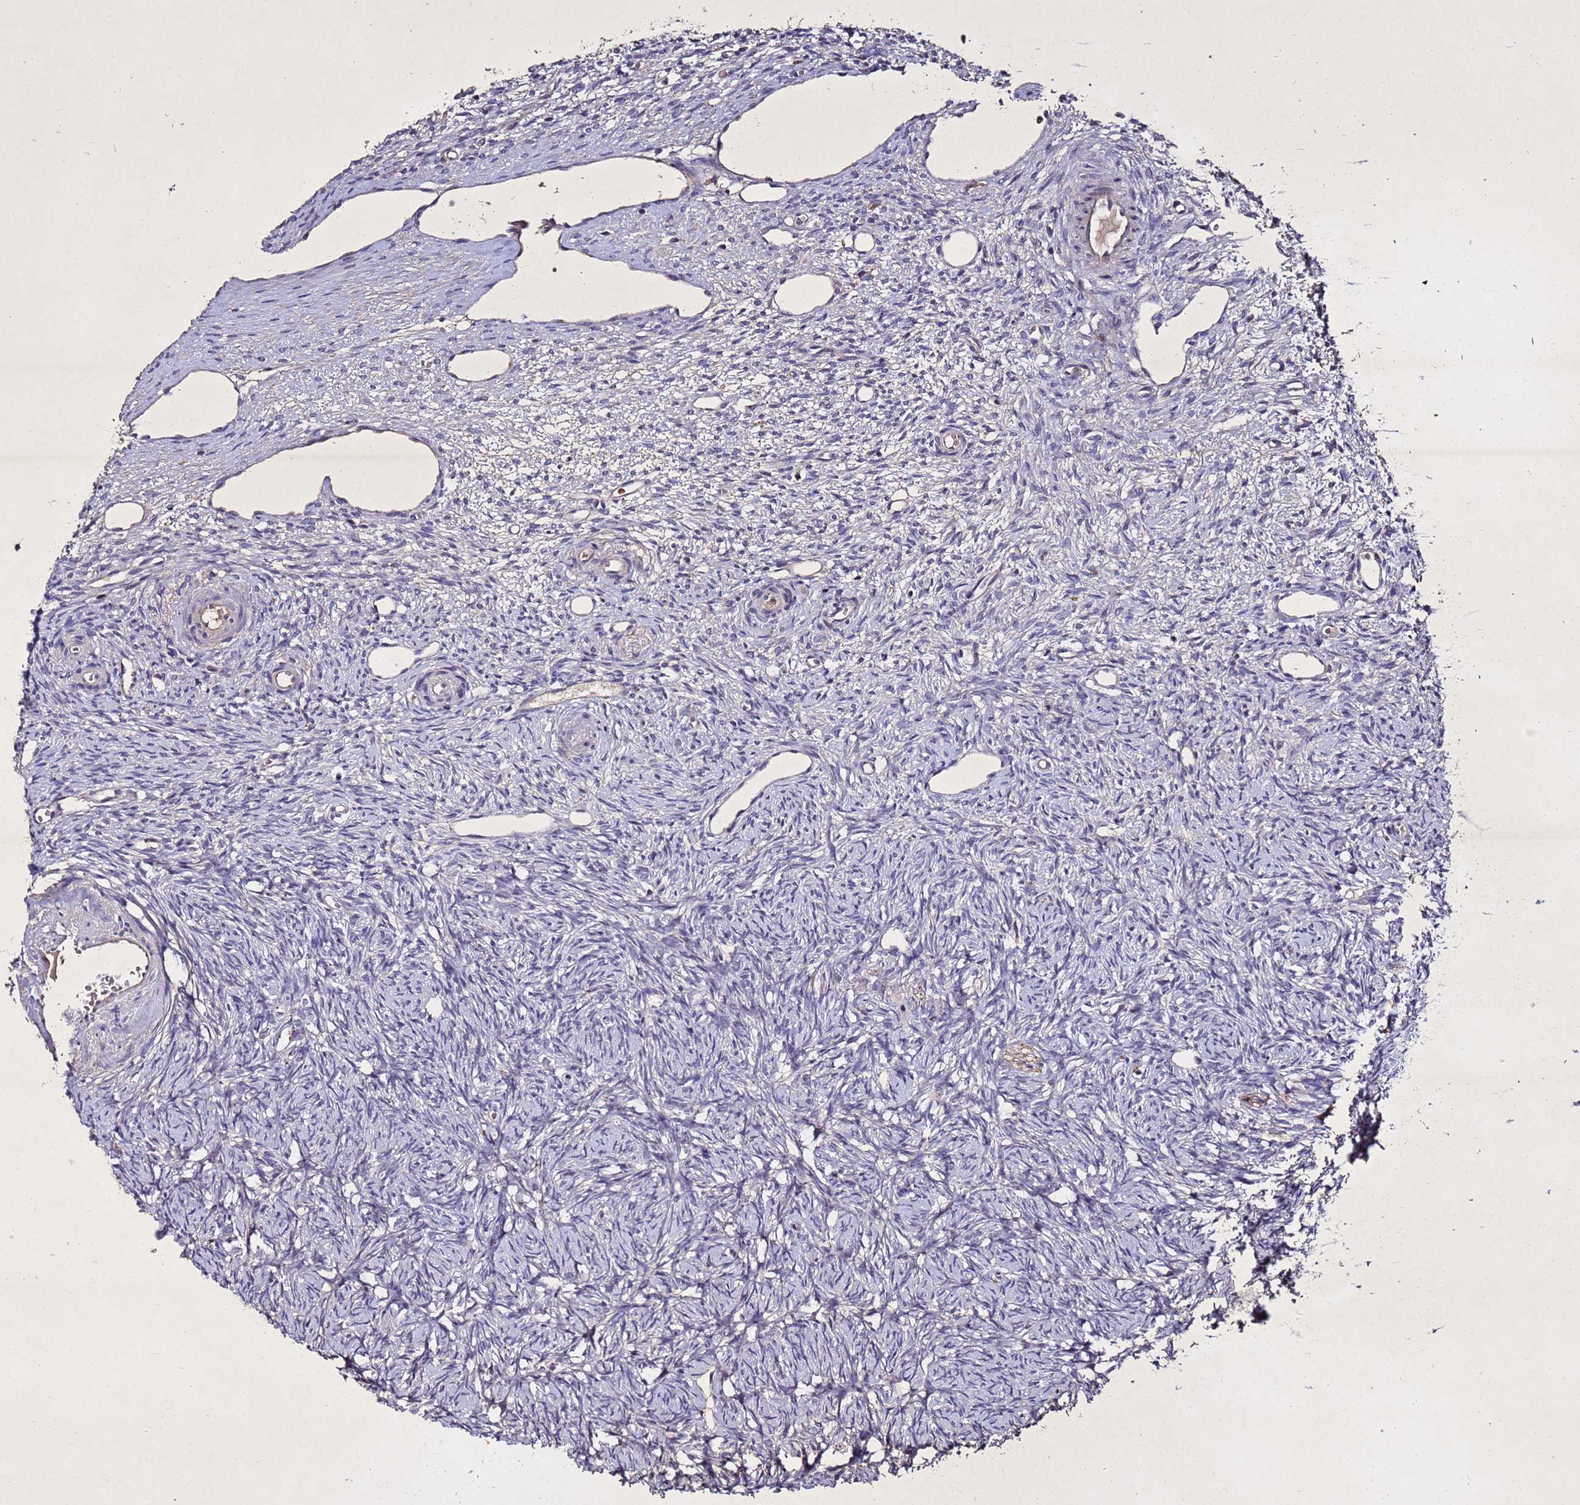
{"staining": {"intensity": "negative", "quantity": "none", "location": "none"}, "tissue": "ovary", "cell_type": "Ovarian stroma cells", "image_type": "normal", "snomed": [{"axis": "morphology", "description": "Normal tissue, NOS"}, {"axis": "topography", "description": "Ovary"}], "caption": "DAB immunohistochemical staining of normal ovary displays no significant positivity in ovarian stroma cells. (Brightfield microscopy of DAB IHC at high magnification).", "gene": "SV2B", "patient": {"sex": "female", "age": 51}}